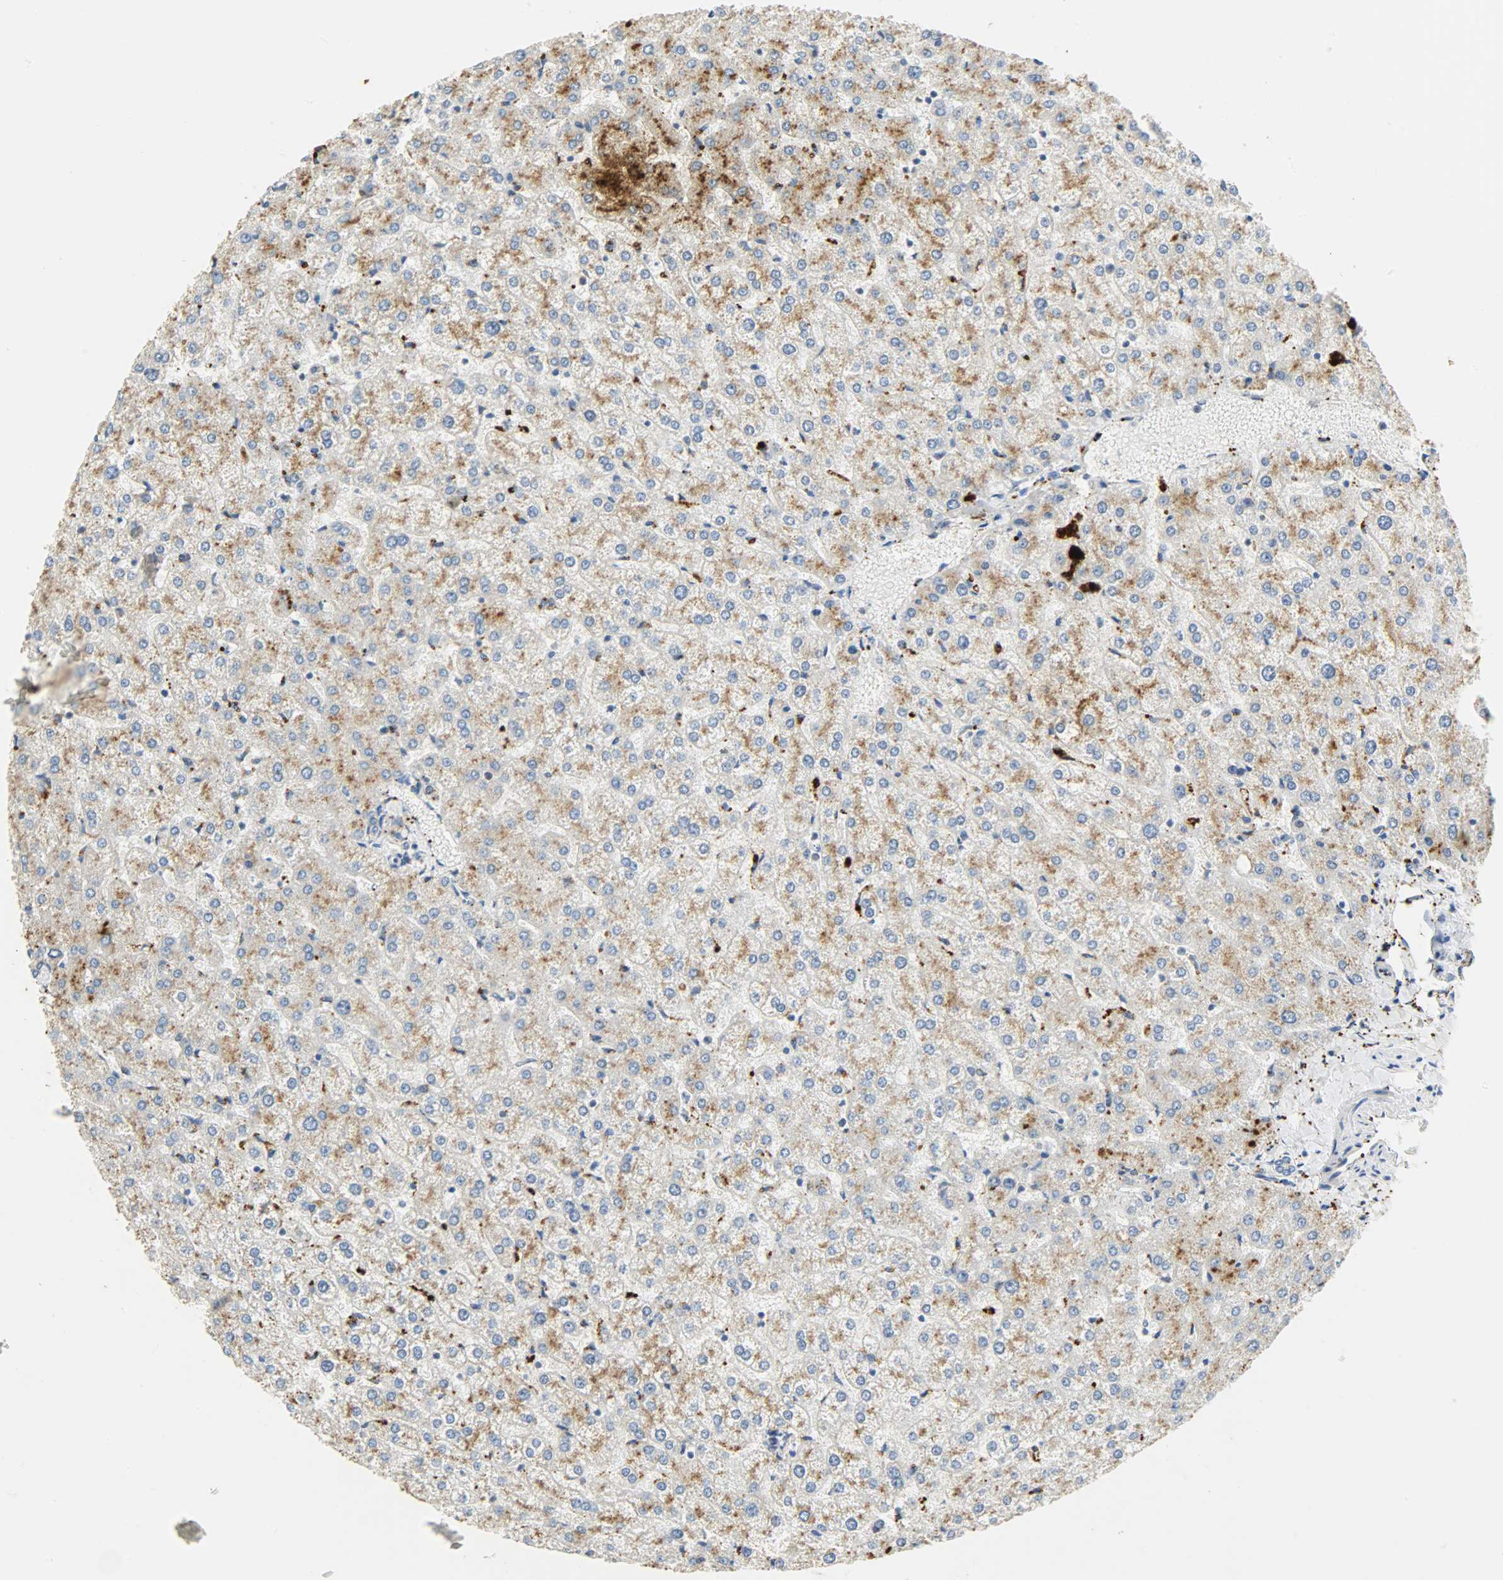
{"staining": {"intensity": "weak", "quantity": ">75%", "location": "cytoplasmic/membranous"}, "tissue": "liver", "cell_type": "Cholangiocytes", "image_type": "normal", "snomed": [{"axis": "morphology", "description": "Normal tissue, NOS"}, {"axis": "topography", "description": "Liver"}], "caption": "Protein expression analysis of benign liver exhibits weak cytoplasmic/membranous positivity in about >75% of cholangiocytes. (Stains: DAB (3,3'-diaminobenzidine) in brown, nuclei in blue, Microscopy: brightfield microscopy at high magnification).", "gene": "GIT2", "patient": {"sex": "female", "age": 32}}